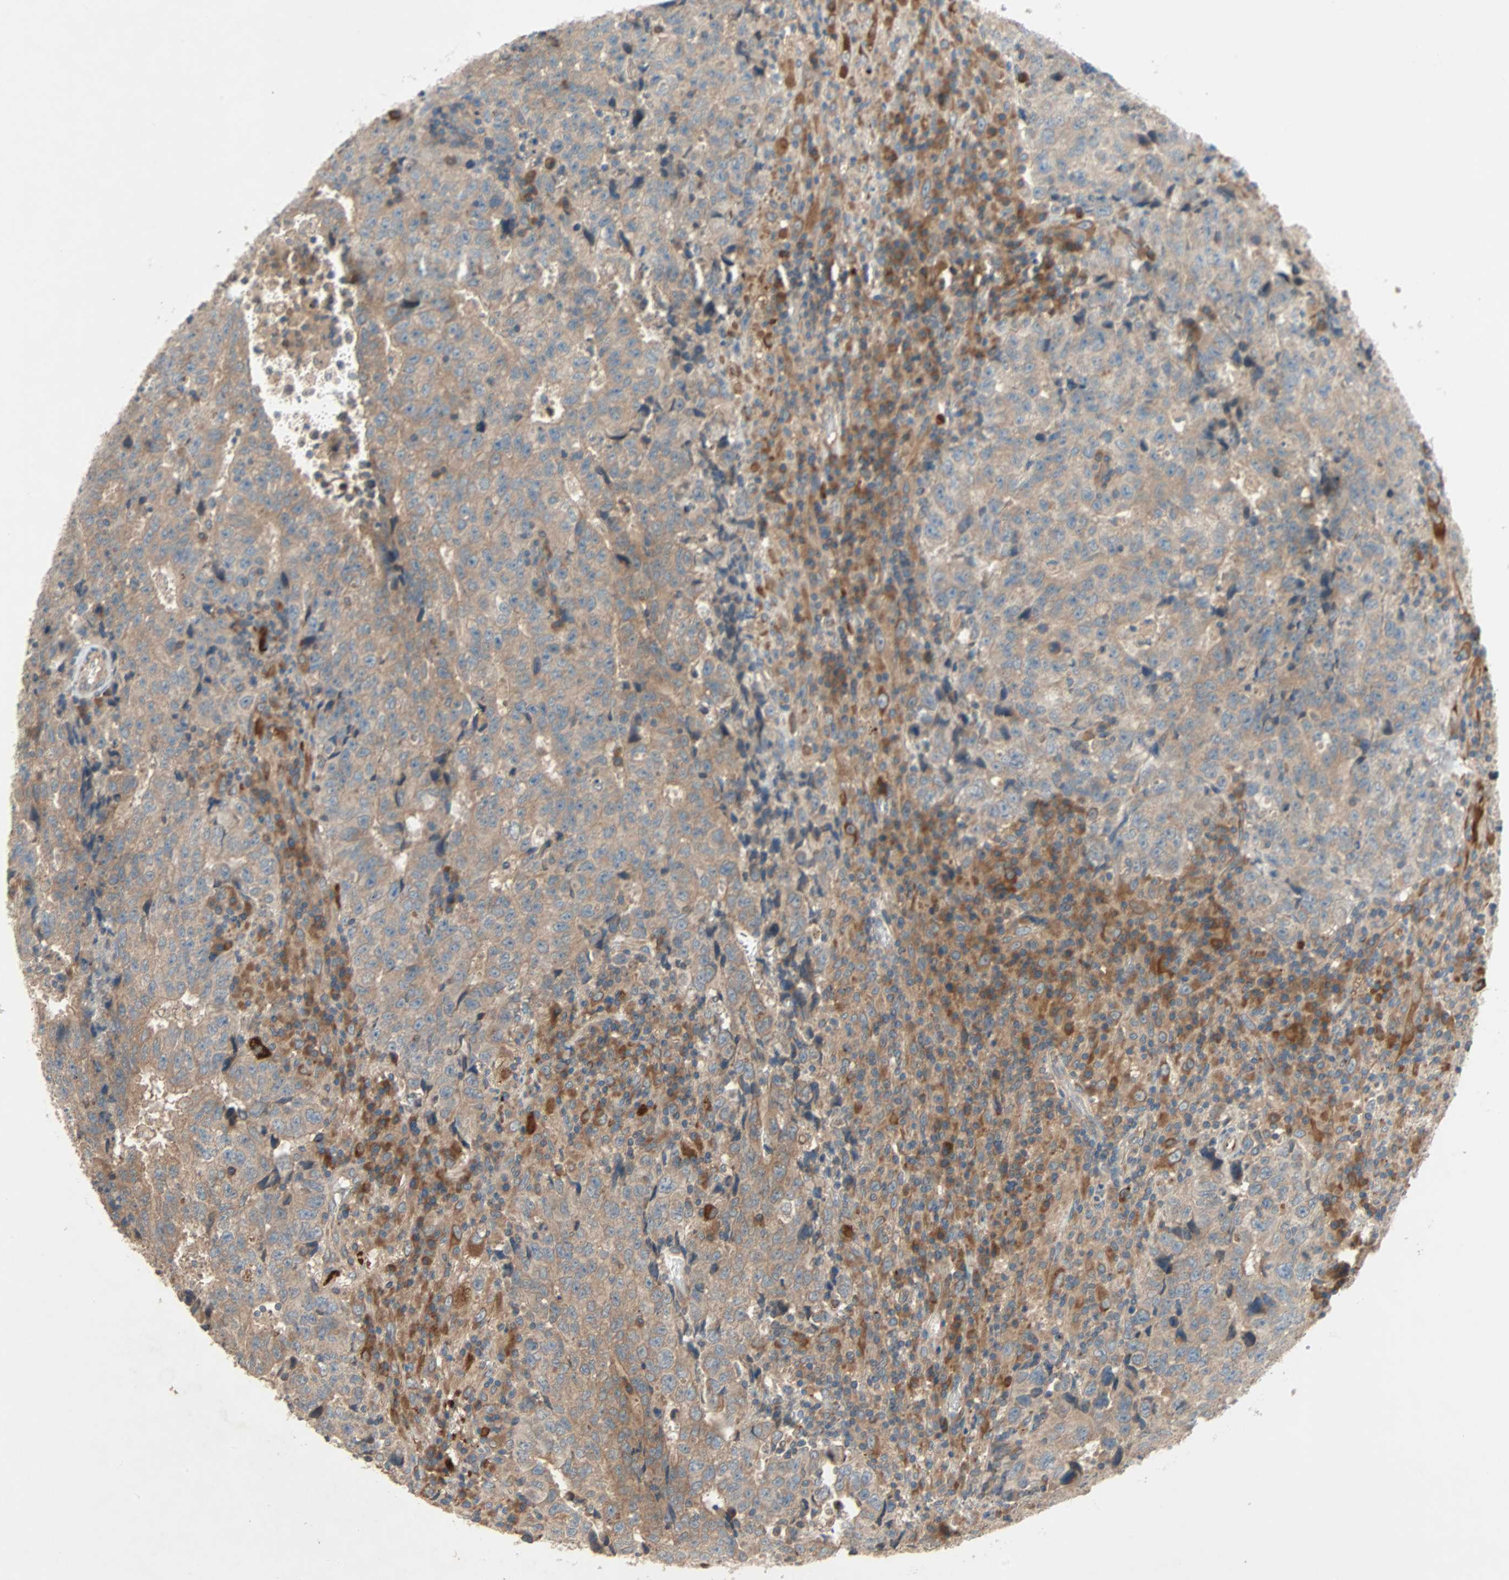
{"staining": {"intensity": "moderate", "quantity": ">75%", "location": "cytoplasmic/membranous"}, "tissue": "testis cancer", "cell_type": "Tumor cells", "image_type": "cancer", "snomed": [{"axis": "morphology", "description": "Necrosis, NOS"}, {"axis": "morphology", "description": "Carcinoma, Embryonal, NOS"}, {"axis": "topography", "description": "Testis"}], "caption": "Human testis cancer stained with a brown dye shows moderate cytoplasmic/membranous positive expression in about >75% of tumor cells.", "gene": "XYLT1", "patient": {"sex": "male", "age": 19}}